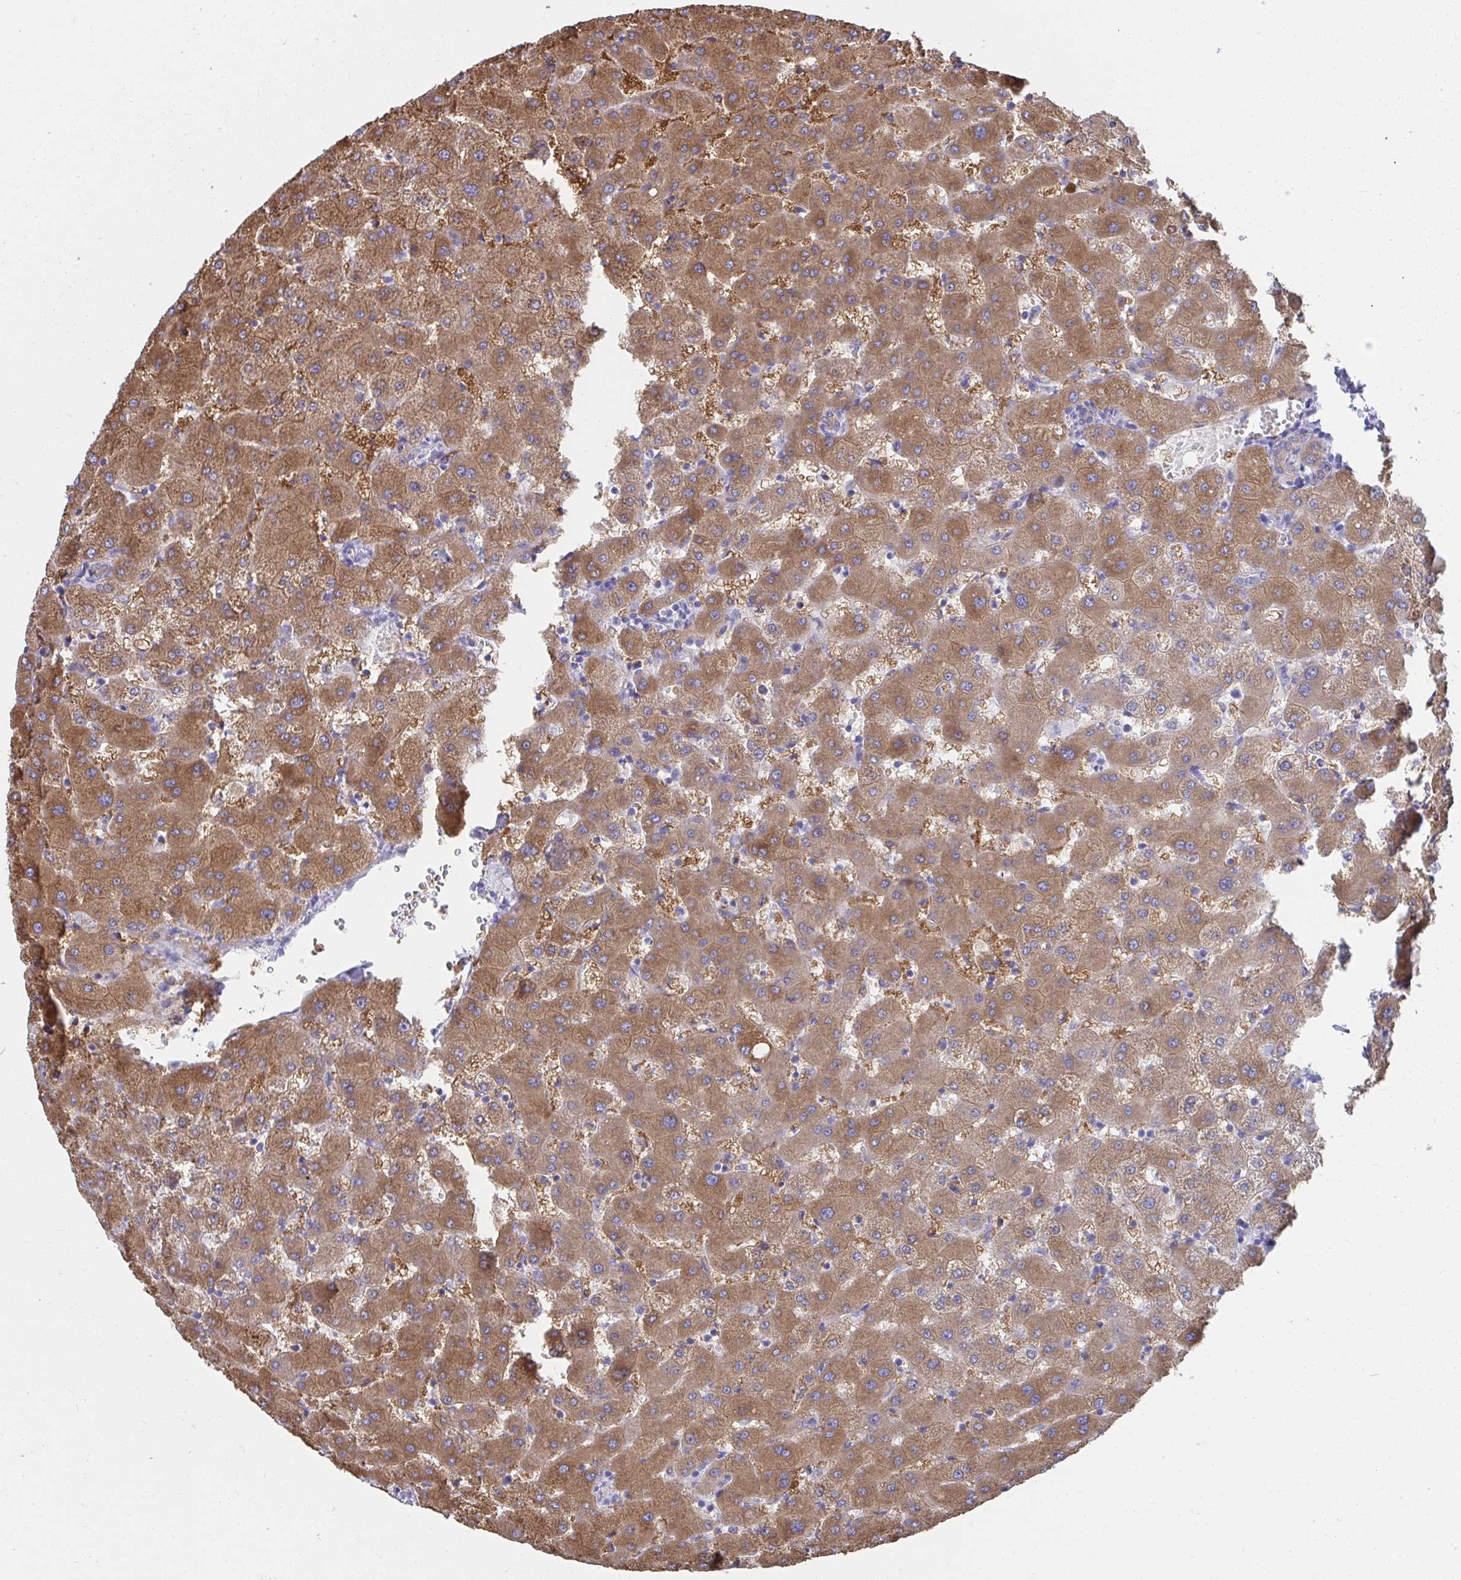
{"staining": {"intensity": "weak", "quantity": "25%-75%", "location": "cytoplasmic/membranous"}, "tissue": "liver", "cell_type": "Cholangiocytes", "image_type": "normal", "snomed": [{"axis": "morphology", "description": "Normal tissue, NOS"}, {"axis": "topography", "description": "Liver"}], "caption": "Human liver stained with a brown dye exhibits weak cytoplasmic/membranous positive staining in approximately 25%-75% of cholangiocytes.", "gene": "HGD", "patient": {"sex": "female", "age": 63}}